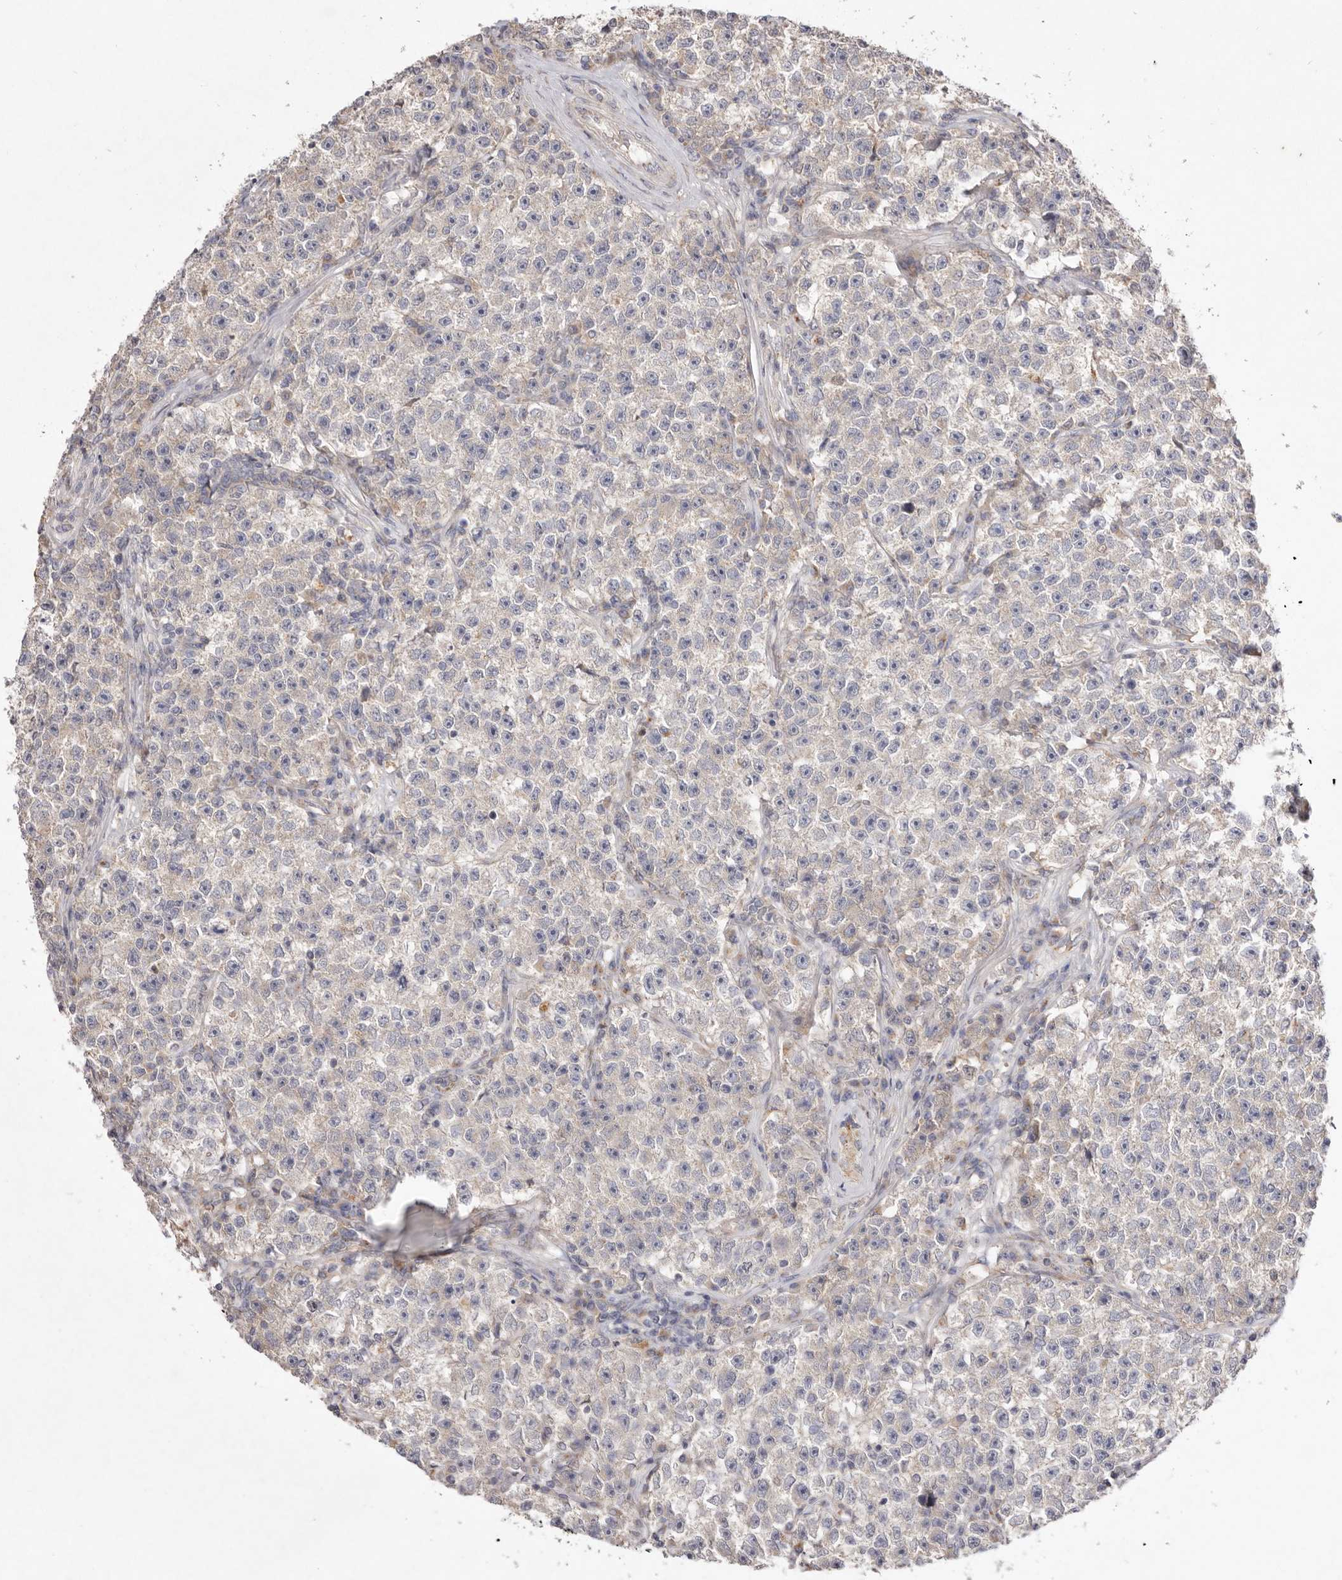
{"staining": {"intensity": "negative", "quantity": "none", "location": "none"}, "tissue": "testis cancer", "cell_type": "Tumor cells", "image_type": "cancer", "snomed": [{"axis": "morphology", "description": "Seminoma, NOS"}, {"axis": "topography", "description": "Testis"}], "caption": "Human testis cancer (seminoma) stained for a protein using immunohistochemistry (IHC) exhibits no staining in tumor cells.", "gene": "USP24", "patient": {"sex": "male", "age": 22}}